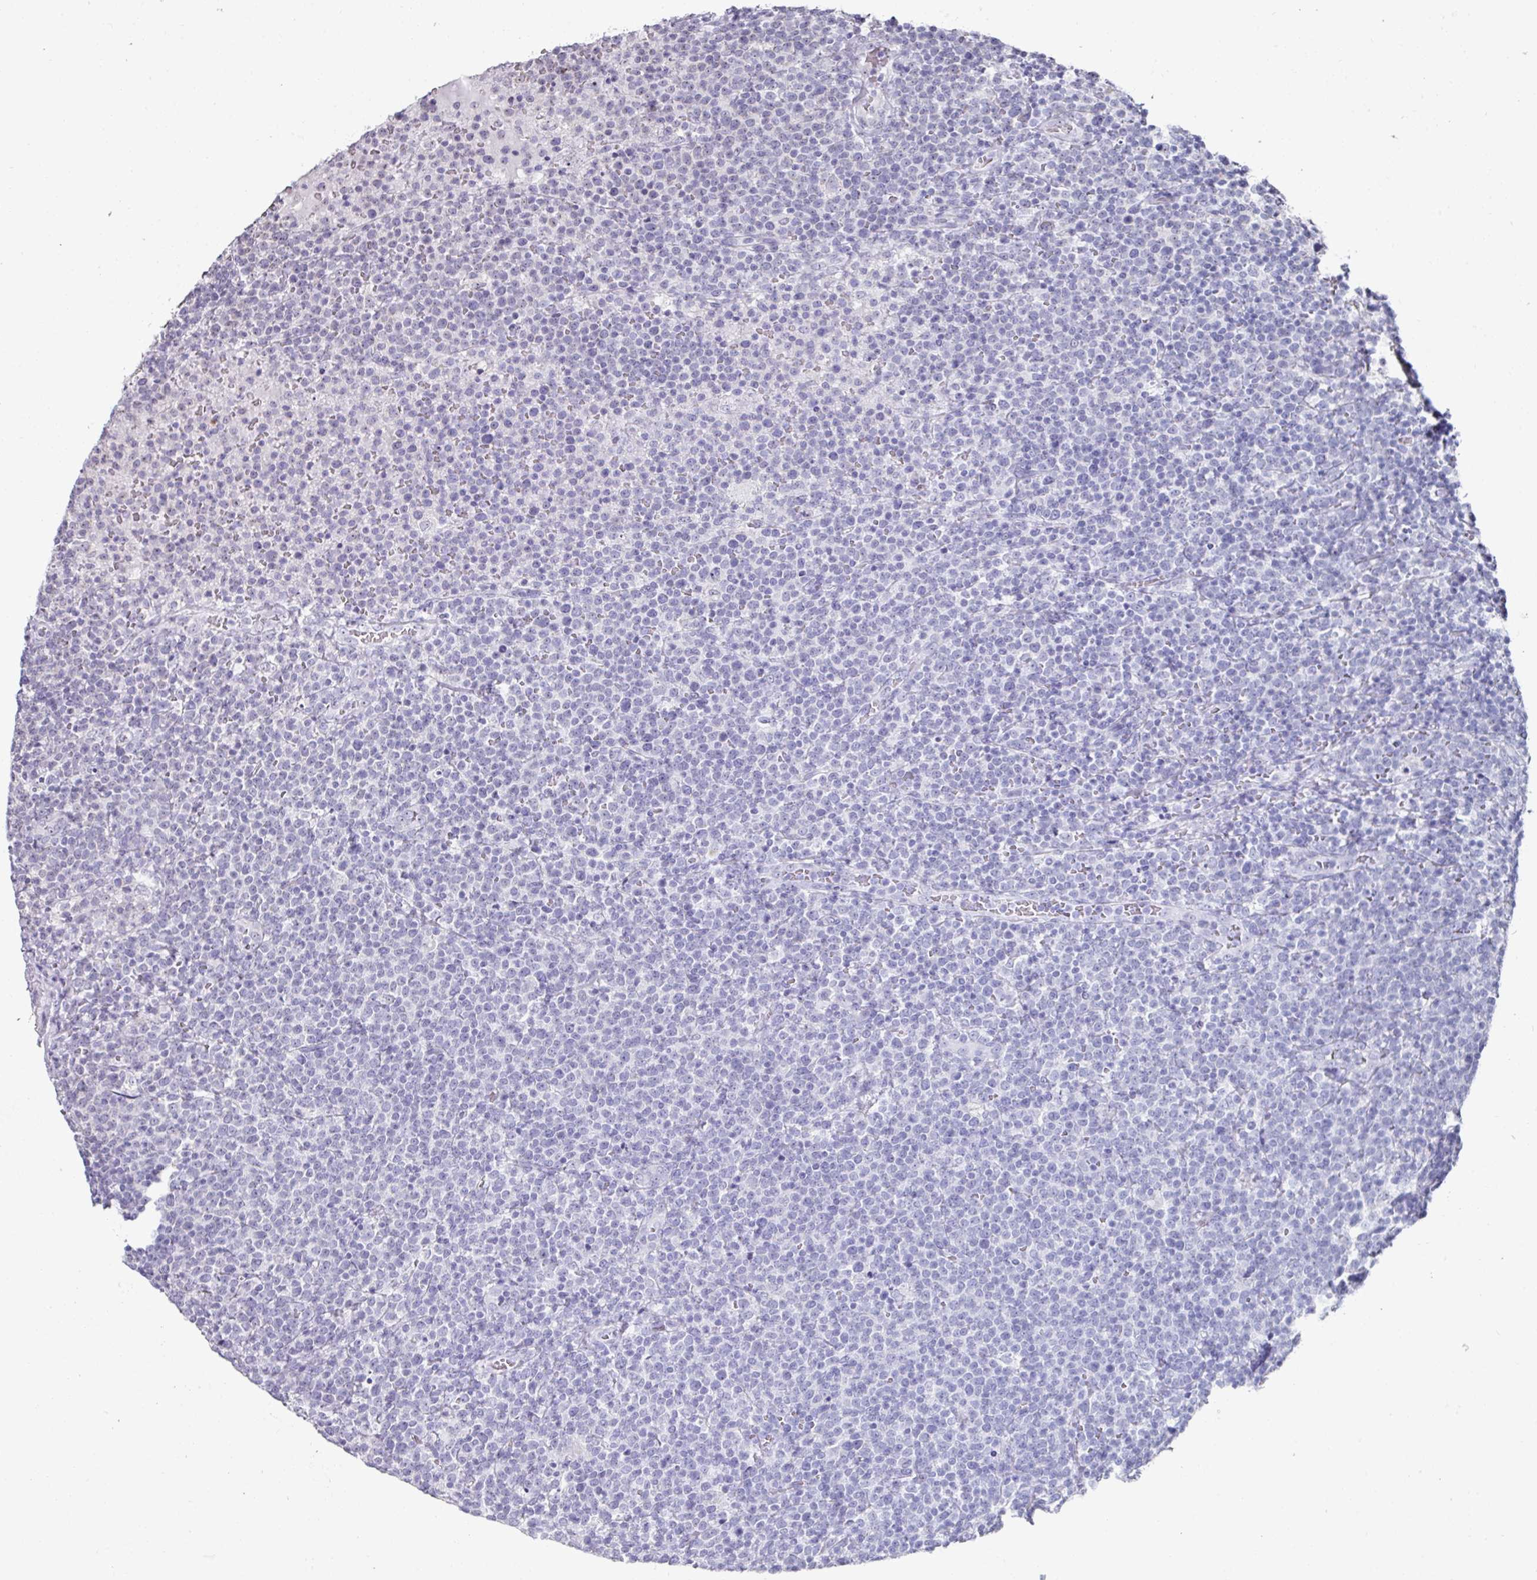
{"staining": {"intensity": "negative", "quantity": "none", "location": "none"}, "tissue": "lymphoma", "cell_type": "Tumor cells", "image_type": "cancer", "snomed": [{"axis": "morphology", "description": "Malignant lymphoma, non-Hodgkin's type, High grade"}, {"axis": "topography", "description": "Lymph node"}], "caption": "High power microscopy micrograph of an IHC histopathology image of malignant lymphoma, non-Hodgkin's type (high-grade), revealing no significant positivity in tumor cells.", "gene": "NACC2", "patient": {"sex": "male", "age": 61}}